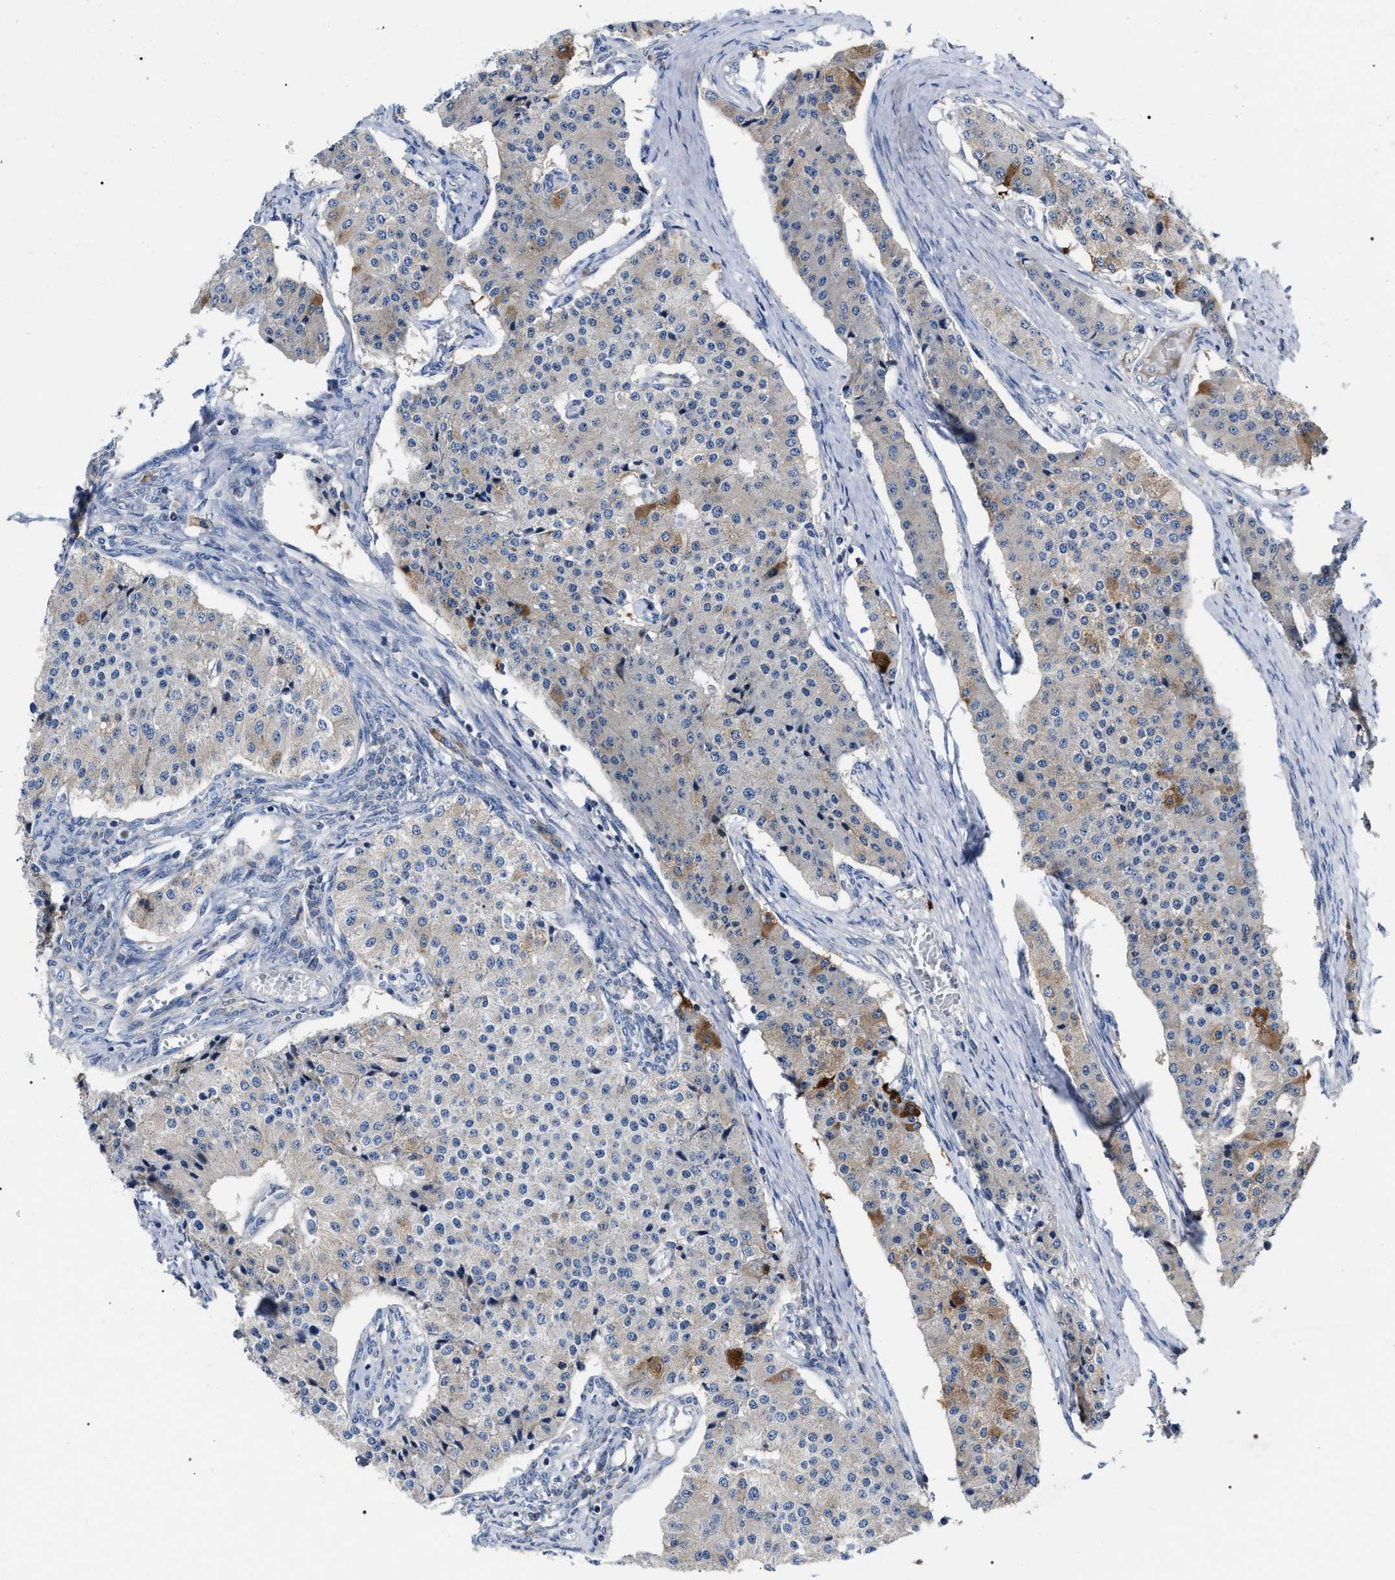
{"staining": {"intensity": "moderate", "quantity": "<25%", "location": "cytoplasmic/membranous"}, "tissue": "carcinoid", "cell_type": "Tumor cells", "image_type": "cancer", "snomed": [{"axis": "morphology", "description": "Carcinoid, malignant, NOS"}, {"axis": "topography", "description": "Colon"}], "caption": "Moderate cytoplasmic/membranous positivity is appreciated in about <25% of tumor cells in carcinoid (malignant).", "gene": "MACC1", "patient": {"sex": "female", "age": 52}}